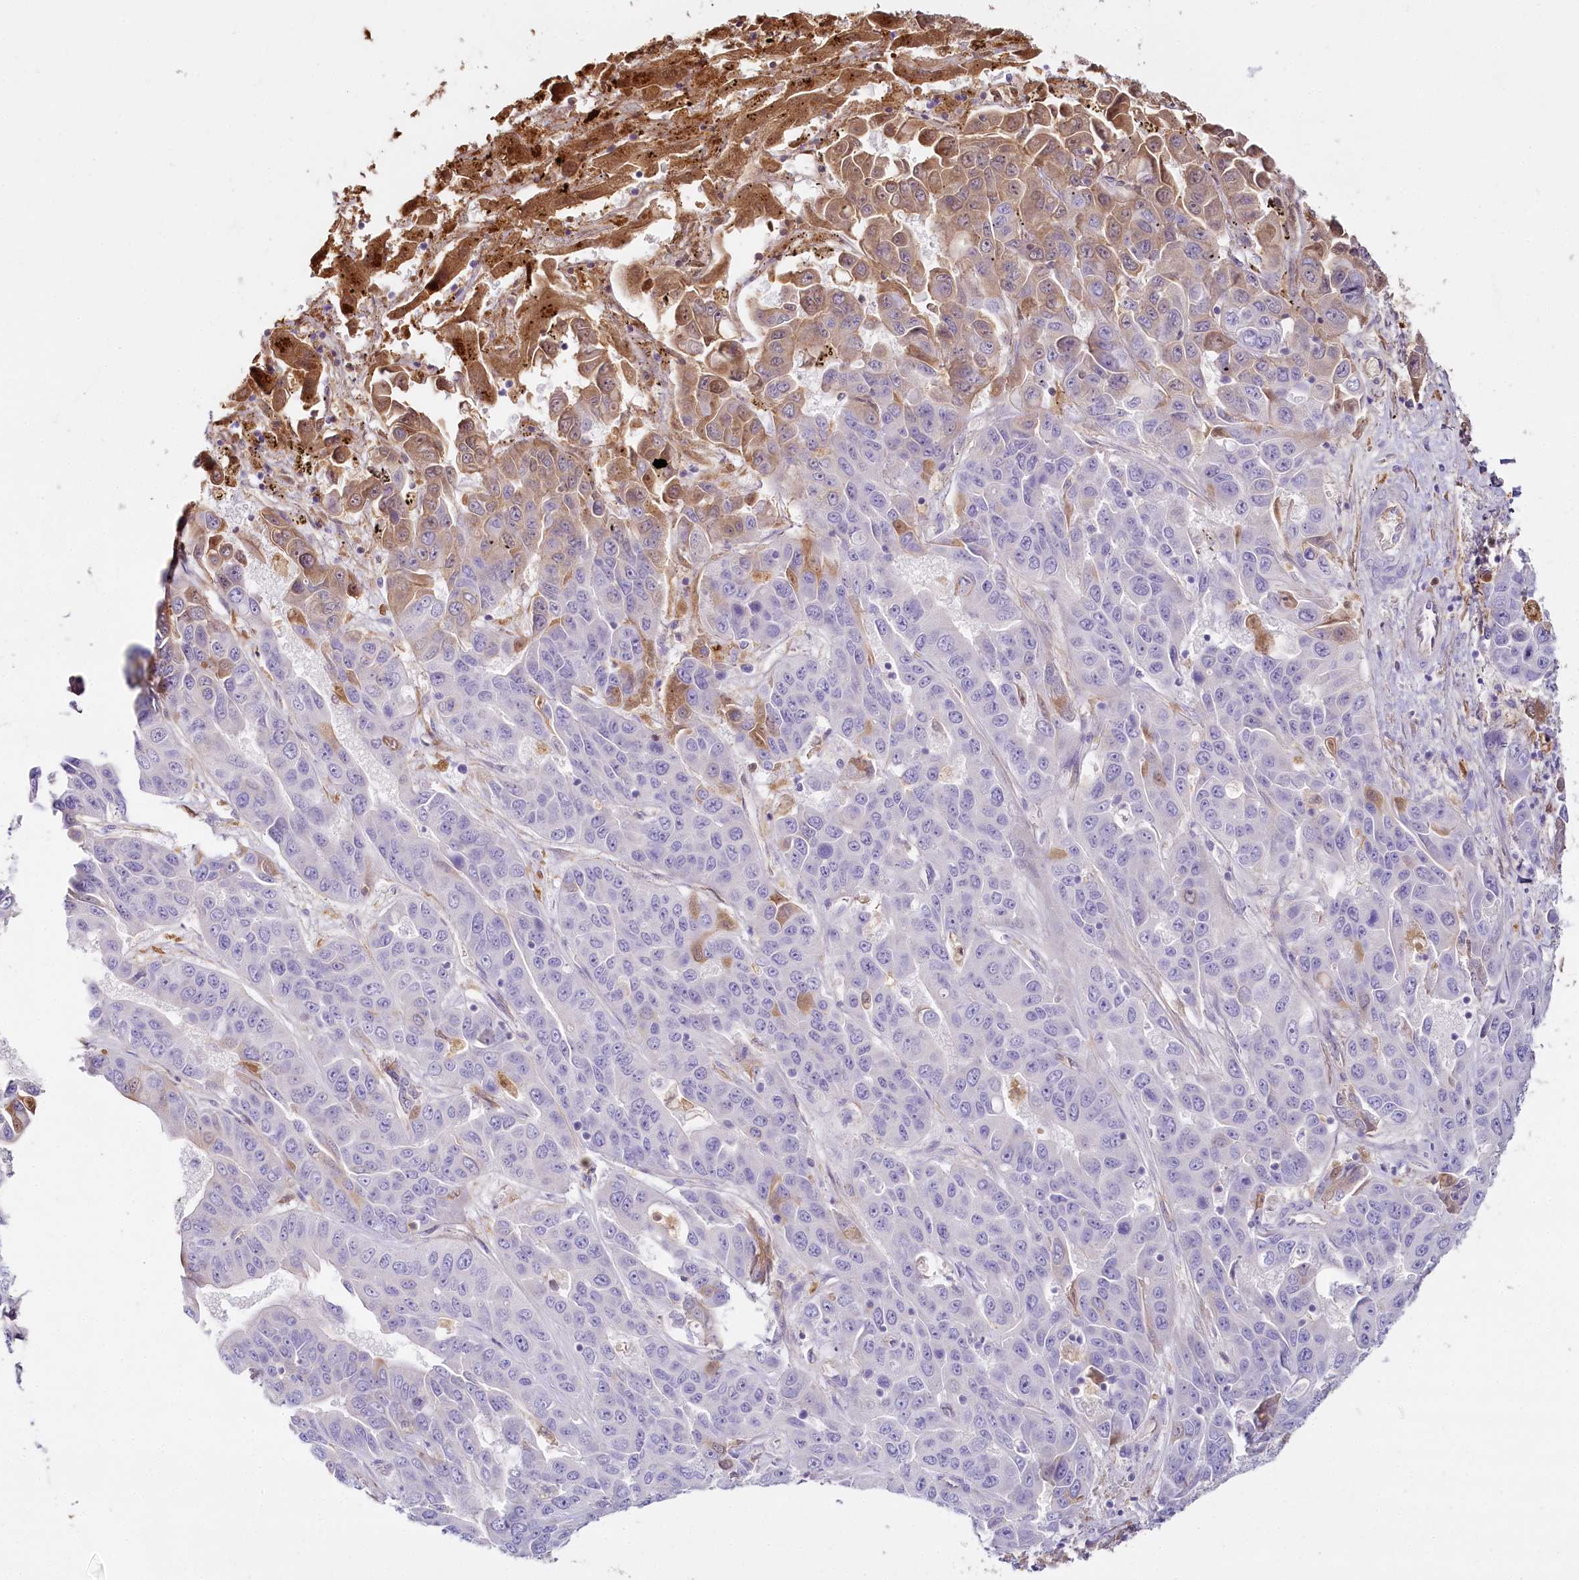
{"staining": {"intensity": "moderate", "quantity": "<25%", "location": "cytoplasmic/membranous,nuclear"}, "tissue": "liver cancer", "cell_type": "Tumor cells", "image_type": "cancer", "snomed": [{"axis": "morphology", "description": "Cholangiocarcinoma"}, {"axis": "topography", "description": "Liver"}], "caption": "DAB (3,3'-diaminobenzidine) immunohistochemical staining of liver cancer (cholangiocarcinoma) exhibits moderate cytoplasmic/membranous and nuclear protein staining in approximately <25% of tumor cells.", "gene": "HPD", "patient": {"sex": "female", "age": 52}}